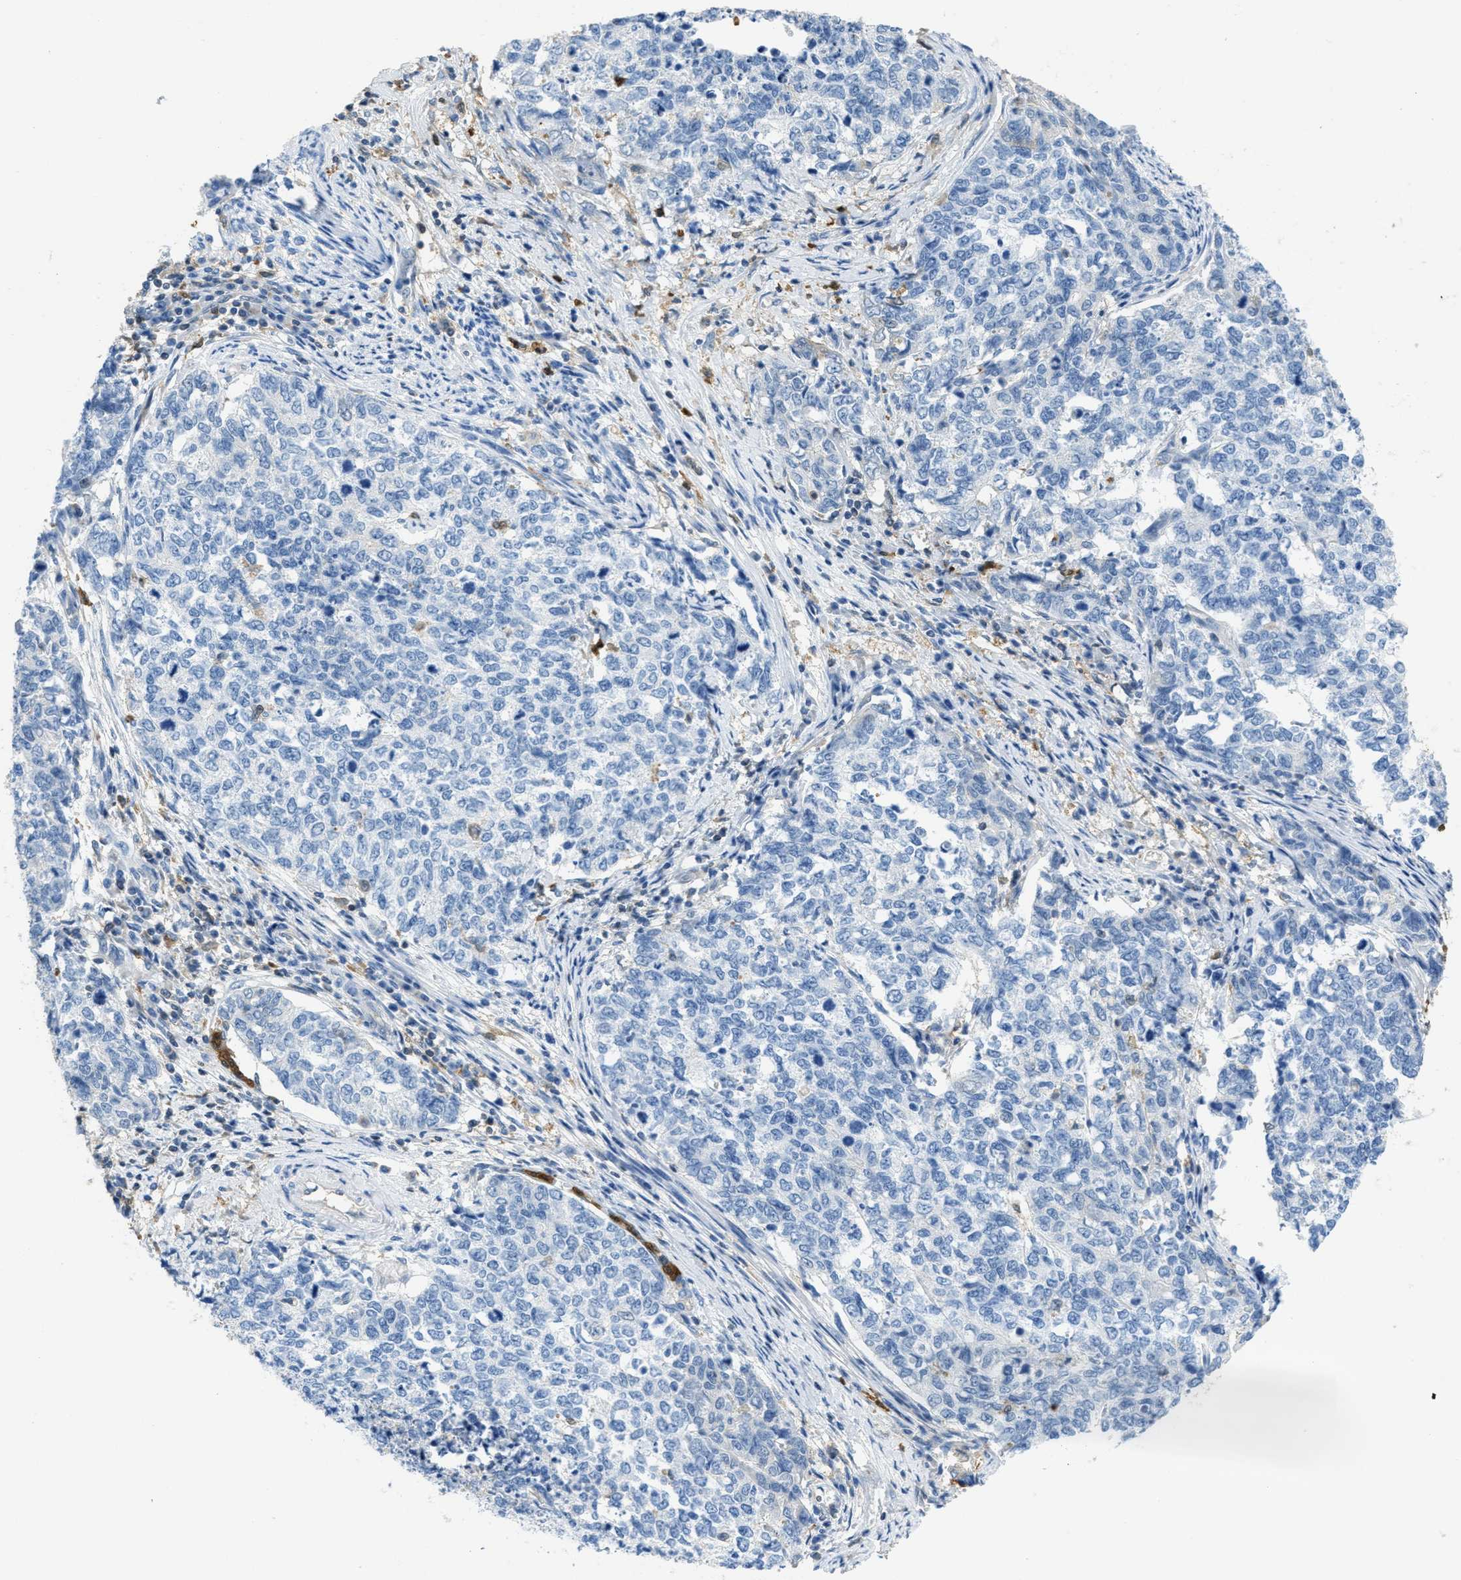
{"staining": {"intensity": "negative", "quantity": "none", "location": "none"}, "tissue": "cervical cancer", "cell_type": "Tumor cells", "image_type": "cancer", "snomed": [{"axis": "morphology", "description": "Squamous cell carcinoma, NOS"}, {"axis": "topography", "description": "Cervix"}], "caption": "High magnification brightfield microscopy of cervical cancer stained with DAB (brown) and counterstained with hematoxylin (blue): tumor cells show no significant positivity.", "gene": "SERPINB1", "patient": {"sex": "female", "age": 63}}